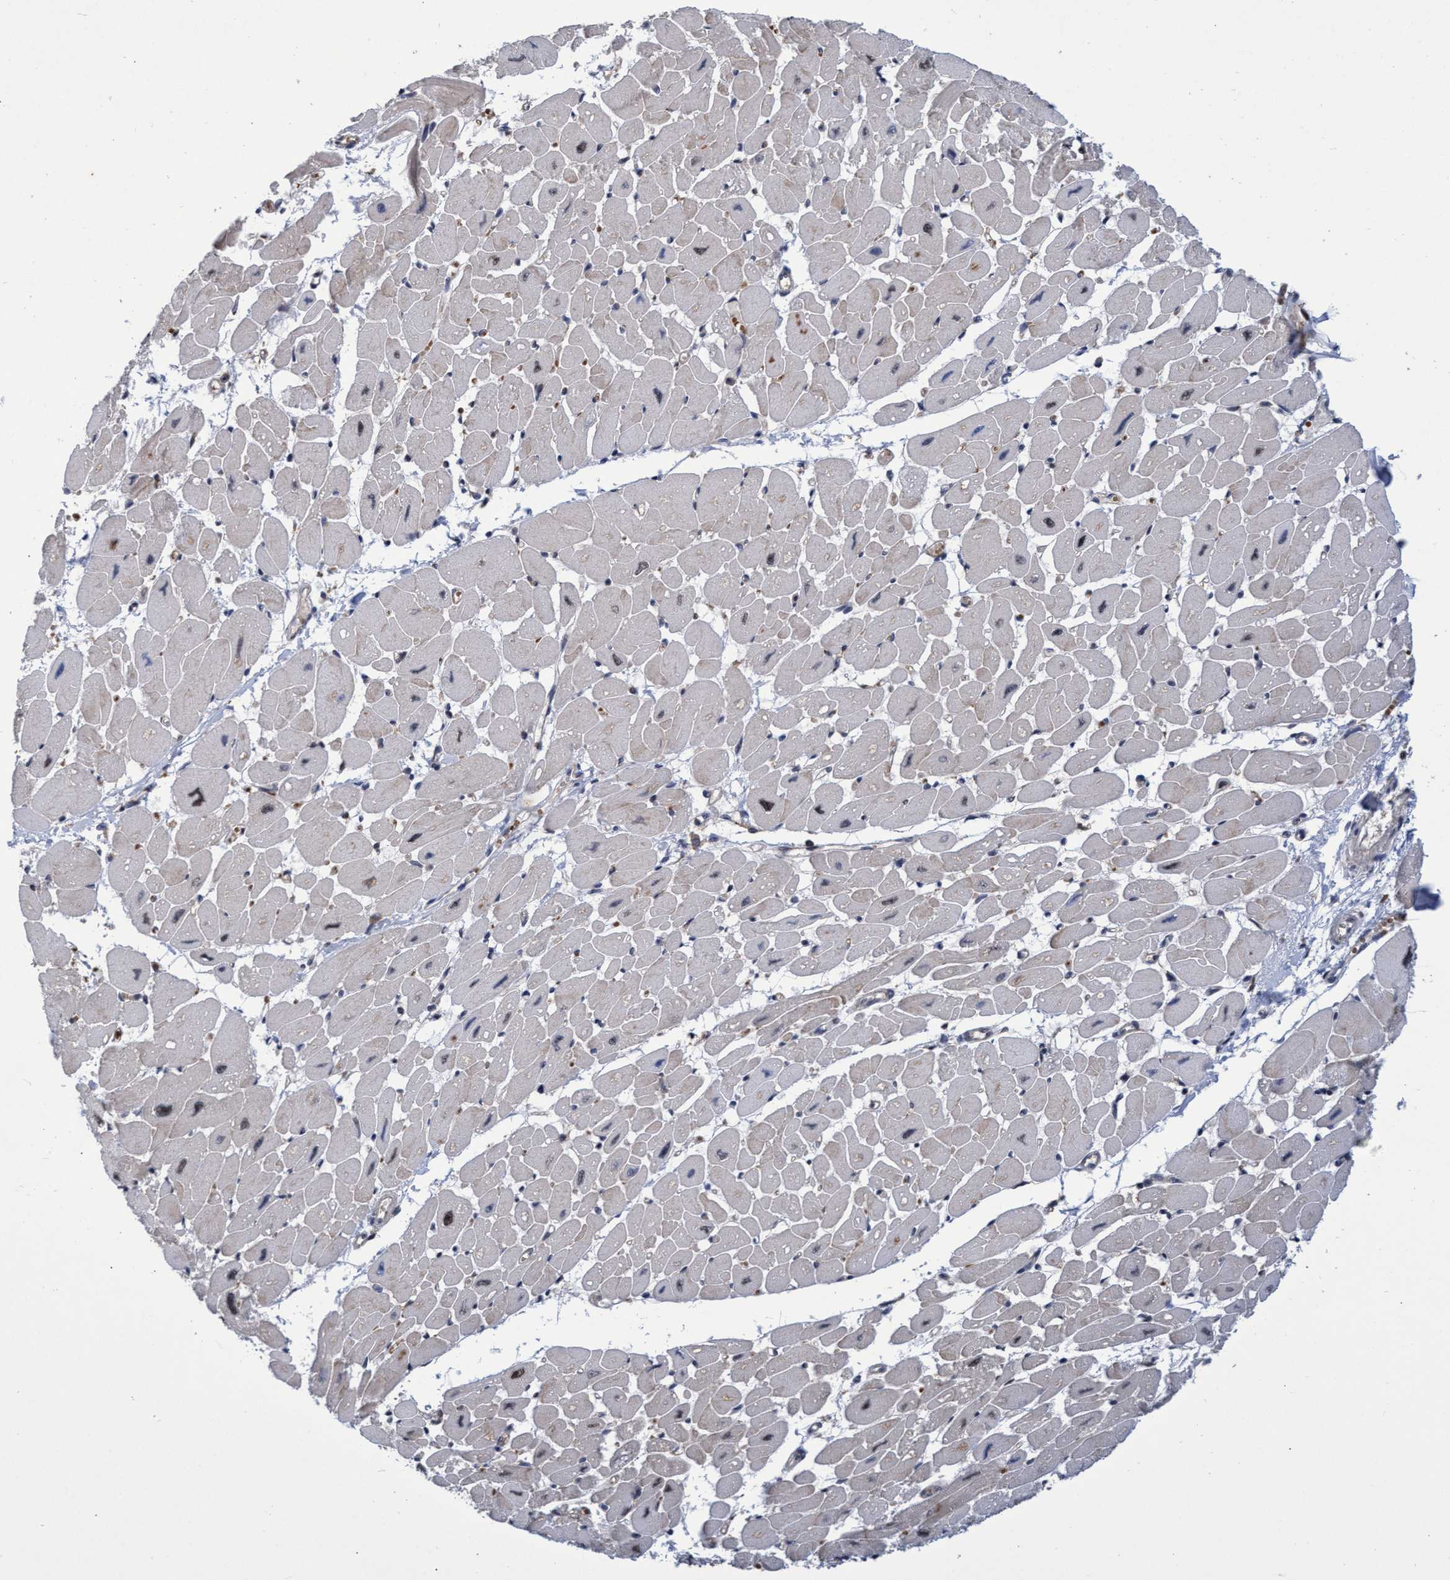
{"staining": {"intensity": "moderate", "quantity": "25%-75%", "location": "nuclear"}, "tissue": "heart muscle", "cell_type": "Cardiomyocytes", "image_type": "normal", "snomed": [{"axis": "morphology", "description": "Normal tissue, NOS"}, {"axis": "topography", "description": "Heart"}], "caption": "Heart muscle stained for a protein (brown) reveals moderate nuclear positive staining in about 25%-75% of cardiomyocytes.", "gene": "GTF2F1", "patient": {"sex": "female", "age": 54}}